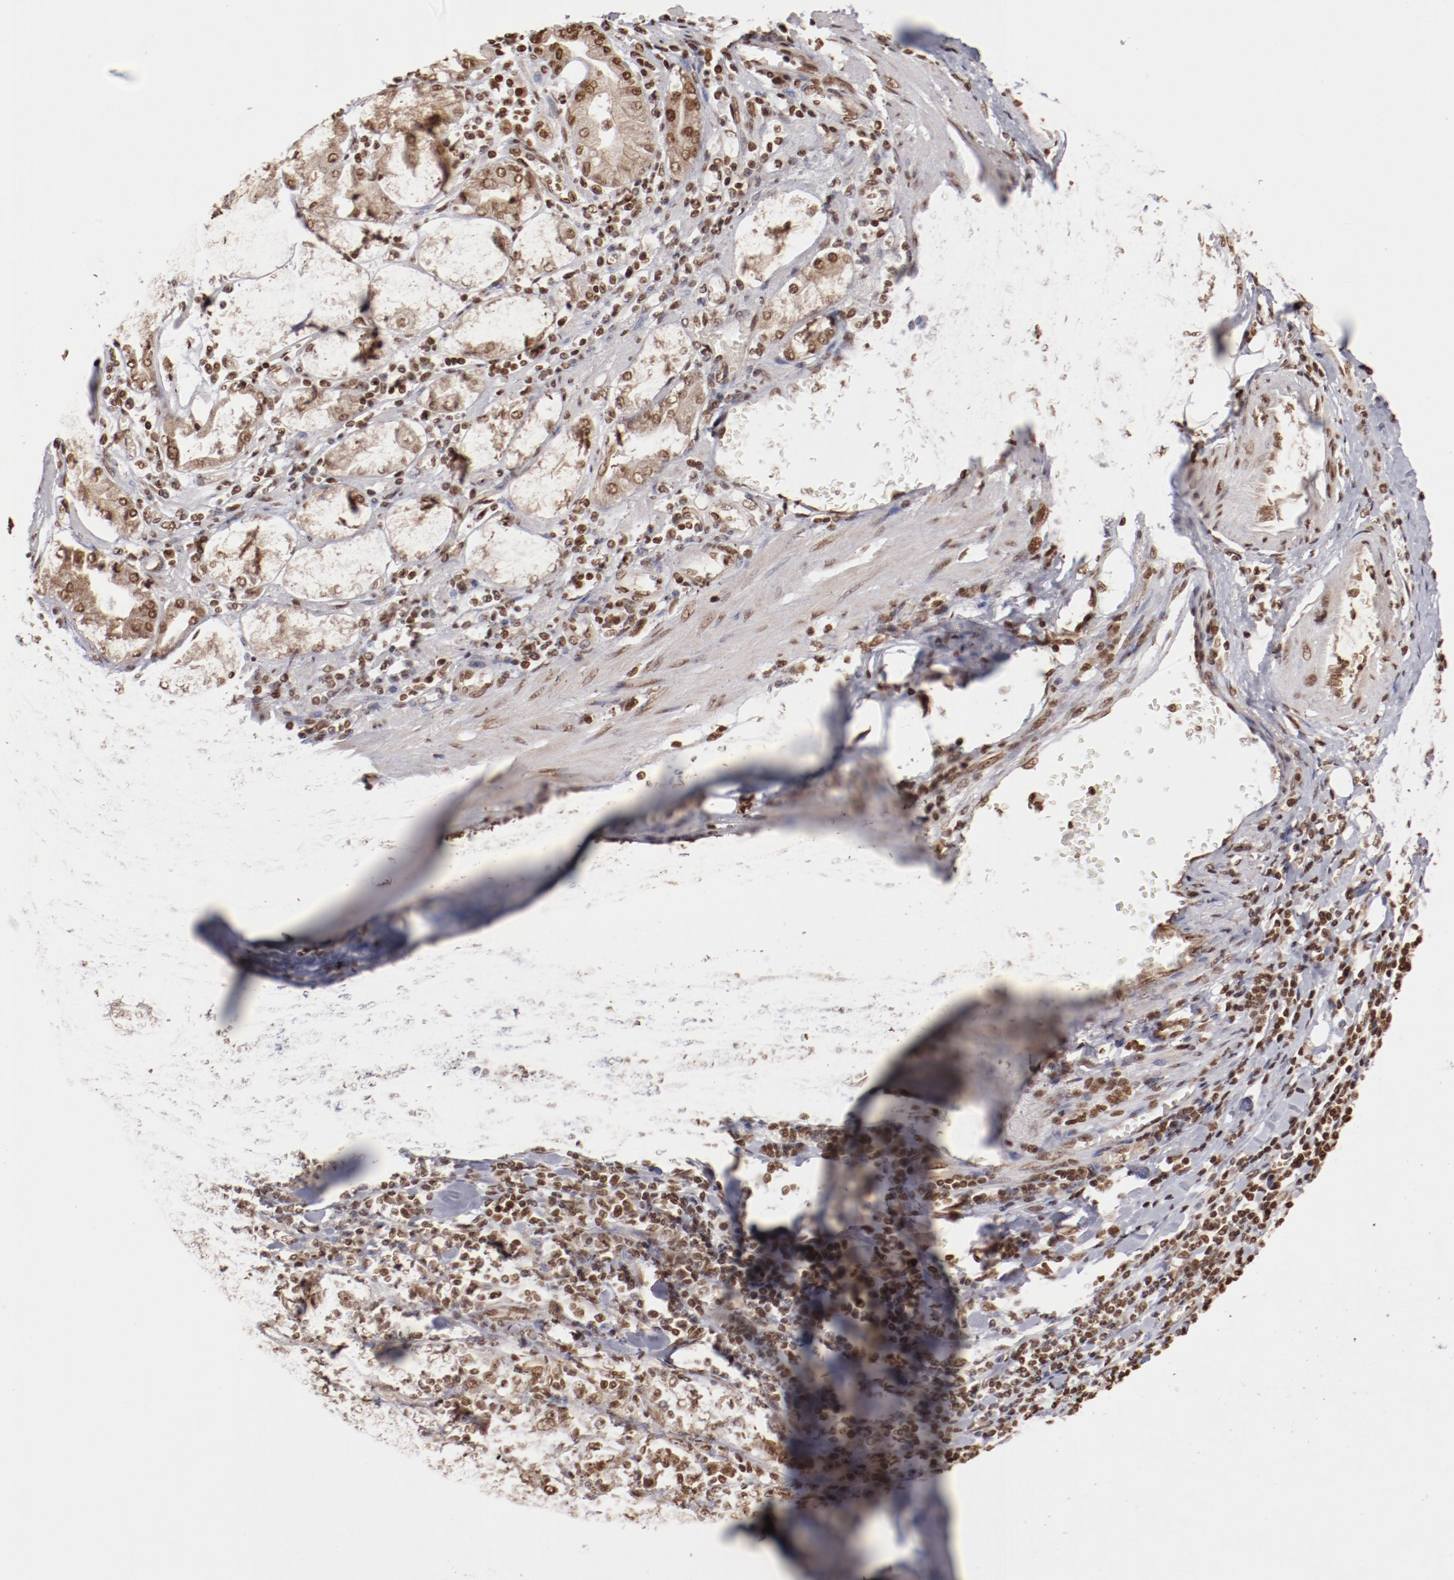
{"staining": {"intensity": "moderate", "quantity": ">75%", "location": "nuclear"}, "tissue": "stomach cancer", "cell_type": "Tumor cells", "image_type": "cancer", "snomed": [{"axis": "morphology", "description": "Normal tissue, NOS"}, {"axis": "morphology", "description": "Adenocarcinoma, NOS"}, {"axis": "topography", "description": "Stomach, upper"}, {"axis": "topography", "description": "Stomach"}], "caption": "Approximately >75% of tumor cells in human stomach cancer (adenocarcinoma) show moderate nuclear protein expression as visualized by brown immunohistochemical staining.", "gene": "ABL2", "patient": {"sex": "male", "age": 59}}